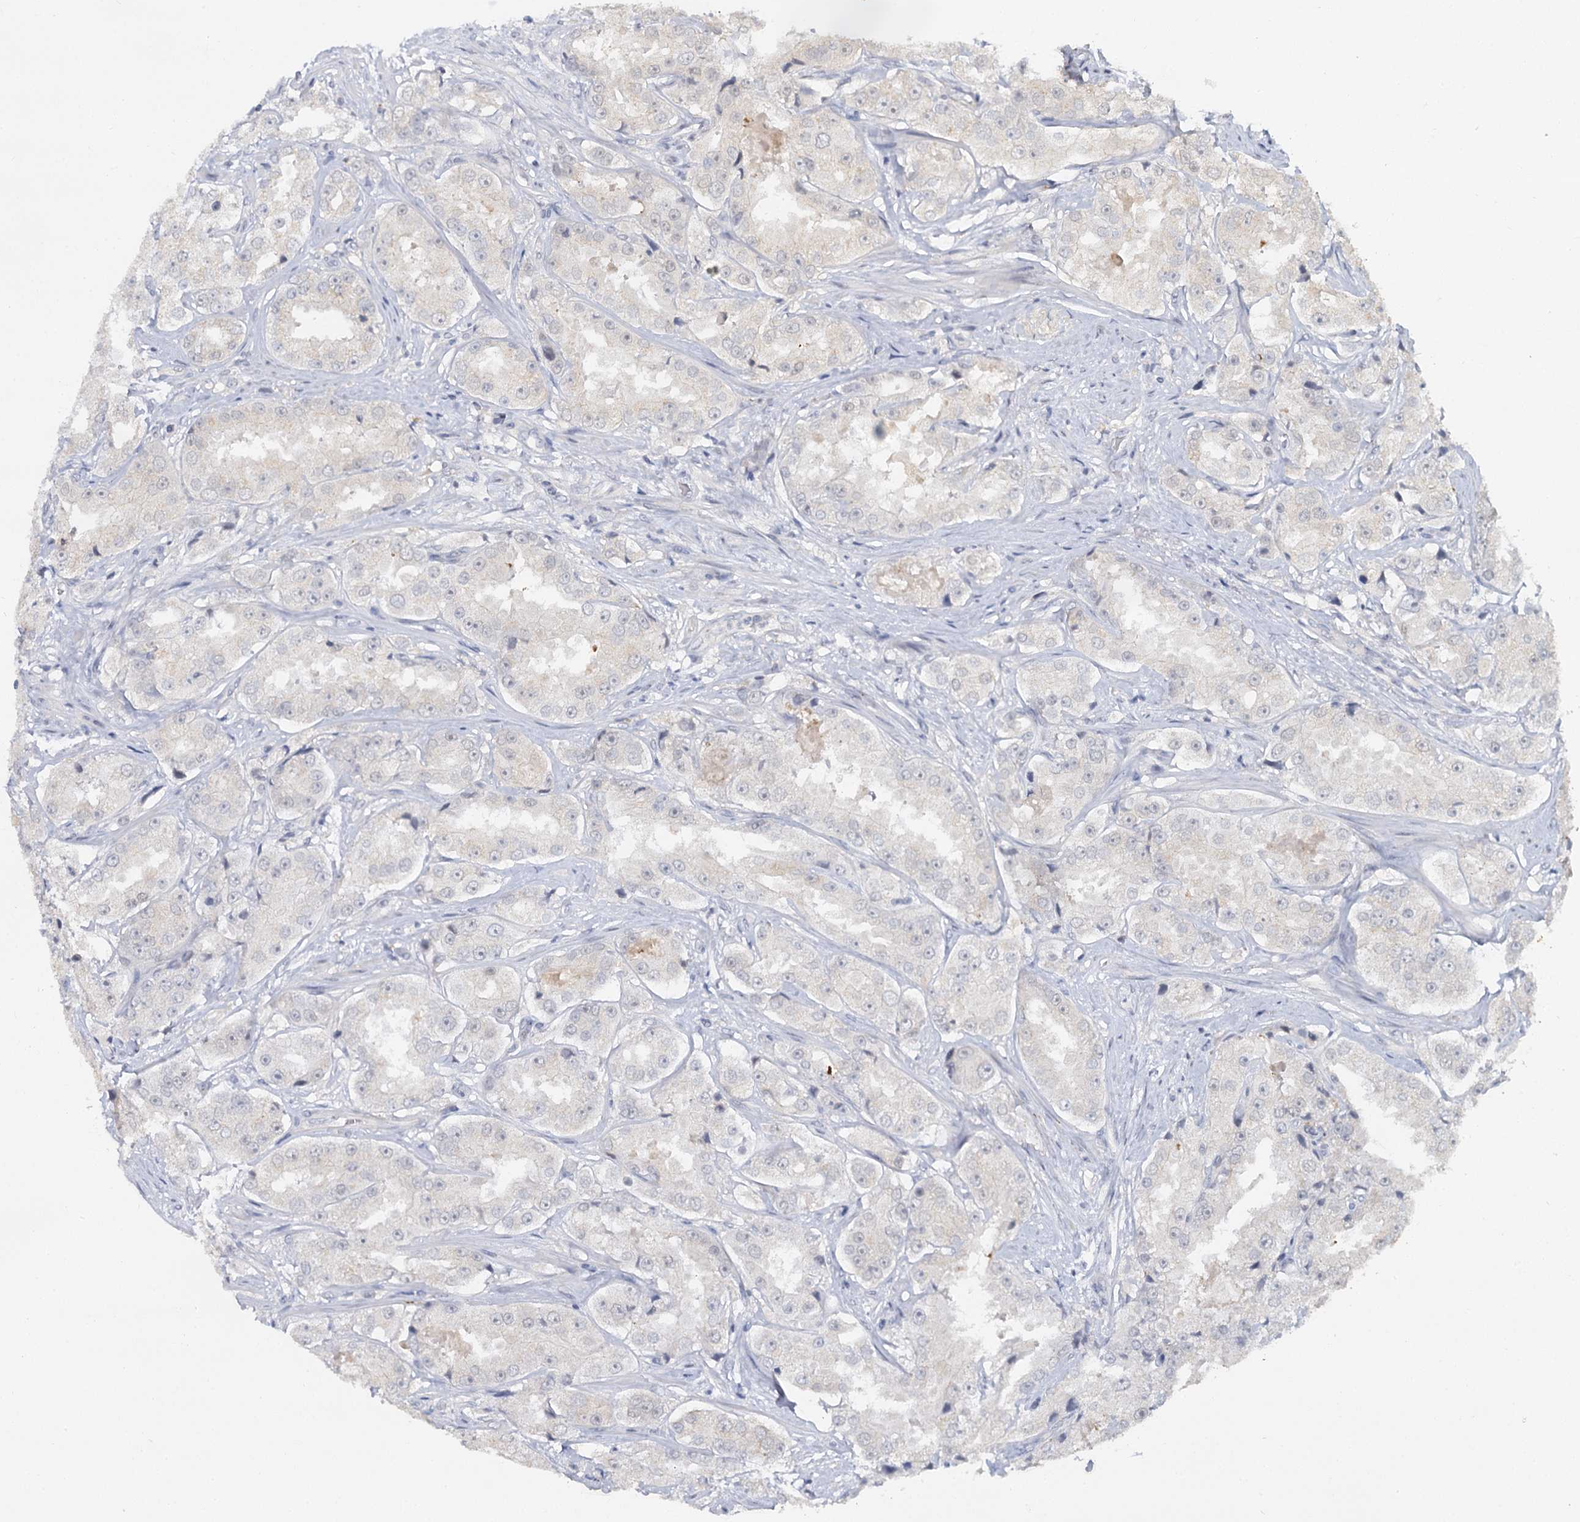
{"staining": {"intensity": "negative", "quantity": "none", "location": "none"}, "tissue": "prostate cancer", "cell_type": "Tumor cells", "image_type": "cancer", "snomed": [{"axis": "morphology", "description": "Adenocarcinoma, High grade"}, {"axis": "topography", "description": "Prostate"}], "caption": "Histopathology image shows no significant protein positivity in tumor cells of prostate cancer (adenocarcinoma (high-grade)).", "gene": "MUCL1", "patient": {"sex": "male", "age": 73}}